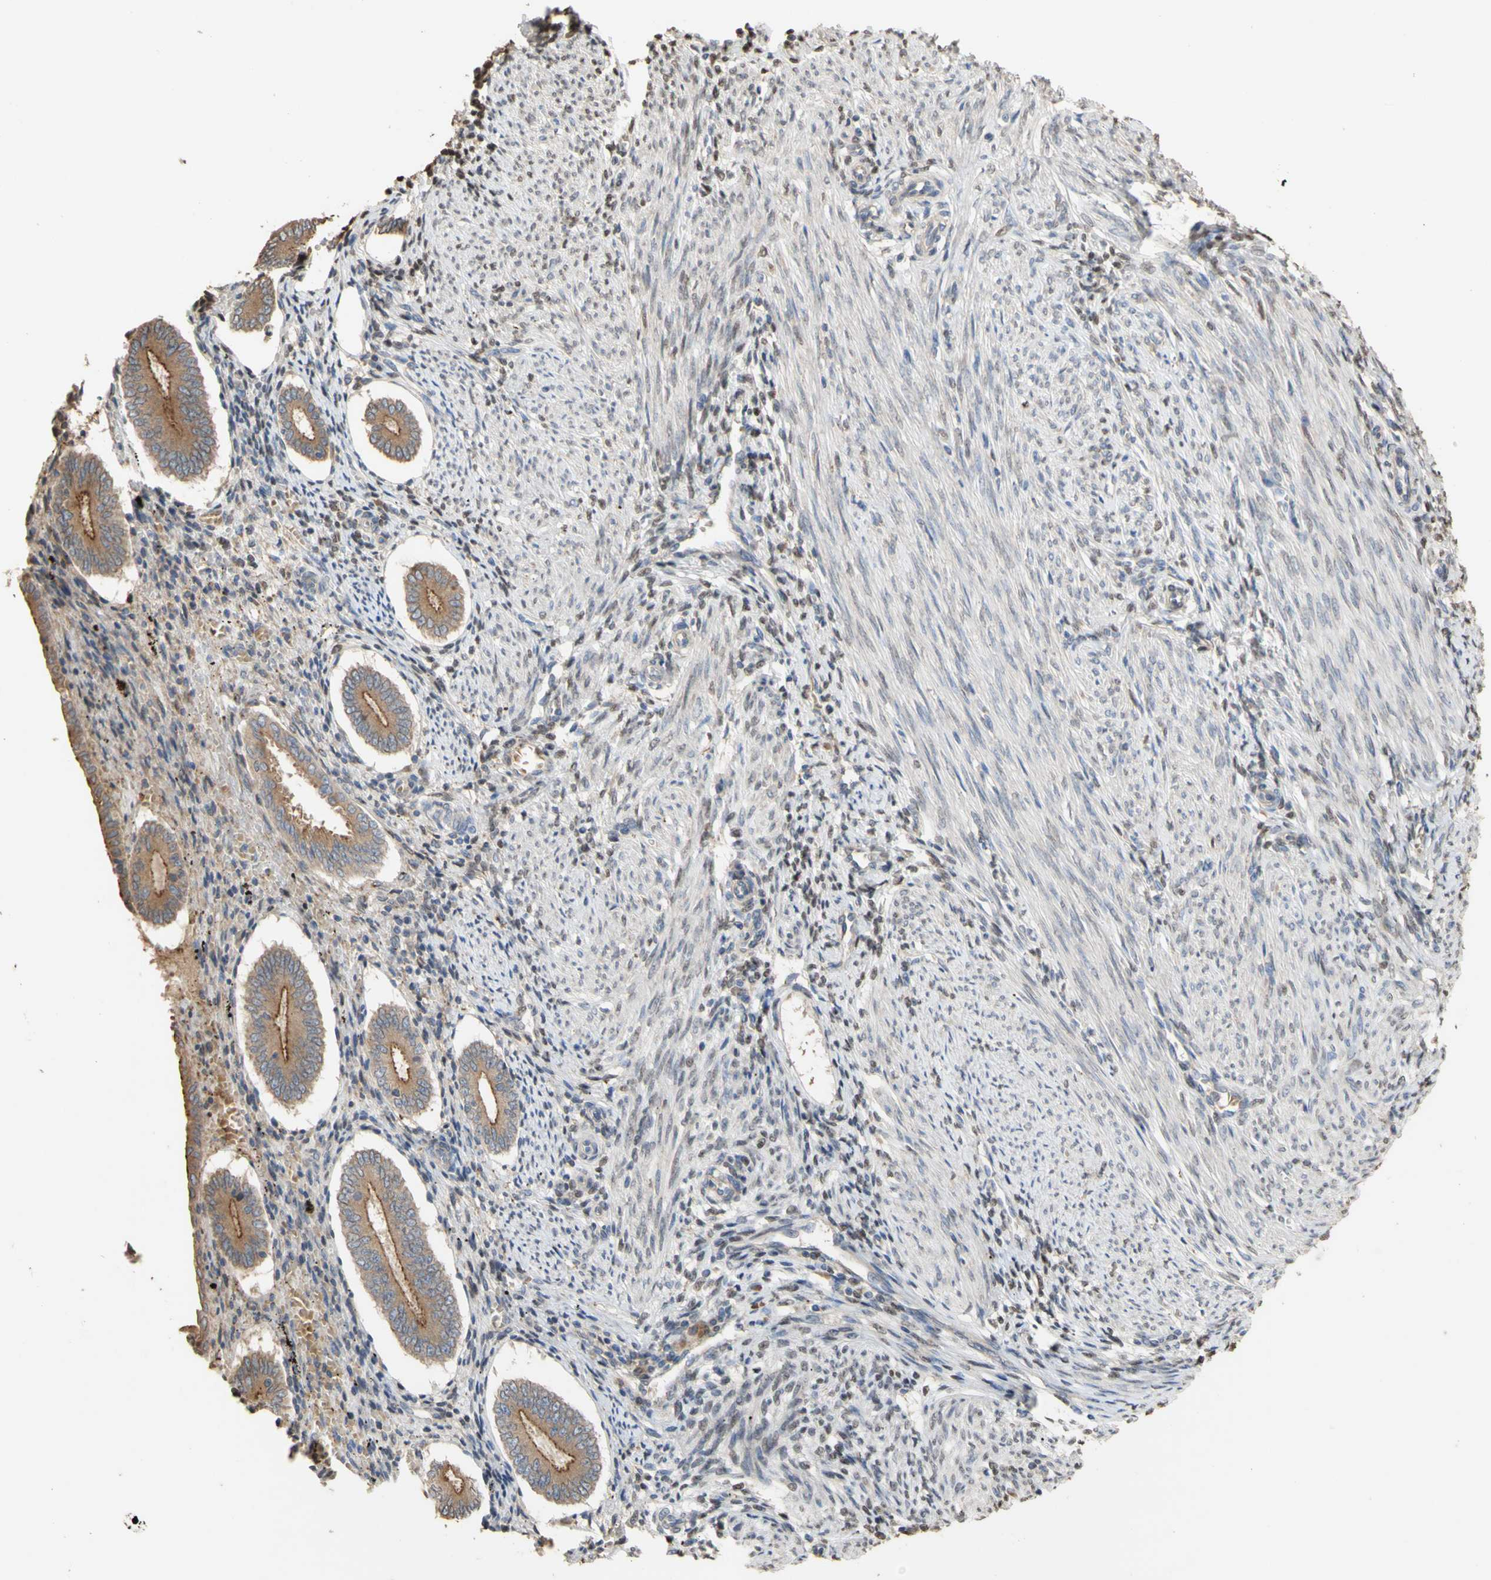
{"staining": {"intensity": "moderate", "quantity": "25%-75%", "location": "cytoplasmic/membranous"}, "tissue": "endometrium", "cell_type": "Cells in endometrial stroma", "image_type": "normal", "snomed": [{"axis": "morphology", "description": "Normal tissue, NOS"}, {"axis": "topography", "description": "Endometrium"}], "caption": "Protein staining of normal endometrium reveals moderate cytoplasmic/membranous positivity in about 25%-75% of cells in endometrial stroma.", "gene": "NECTIN3", "patient": {"sex": "female", "age": 42}}